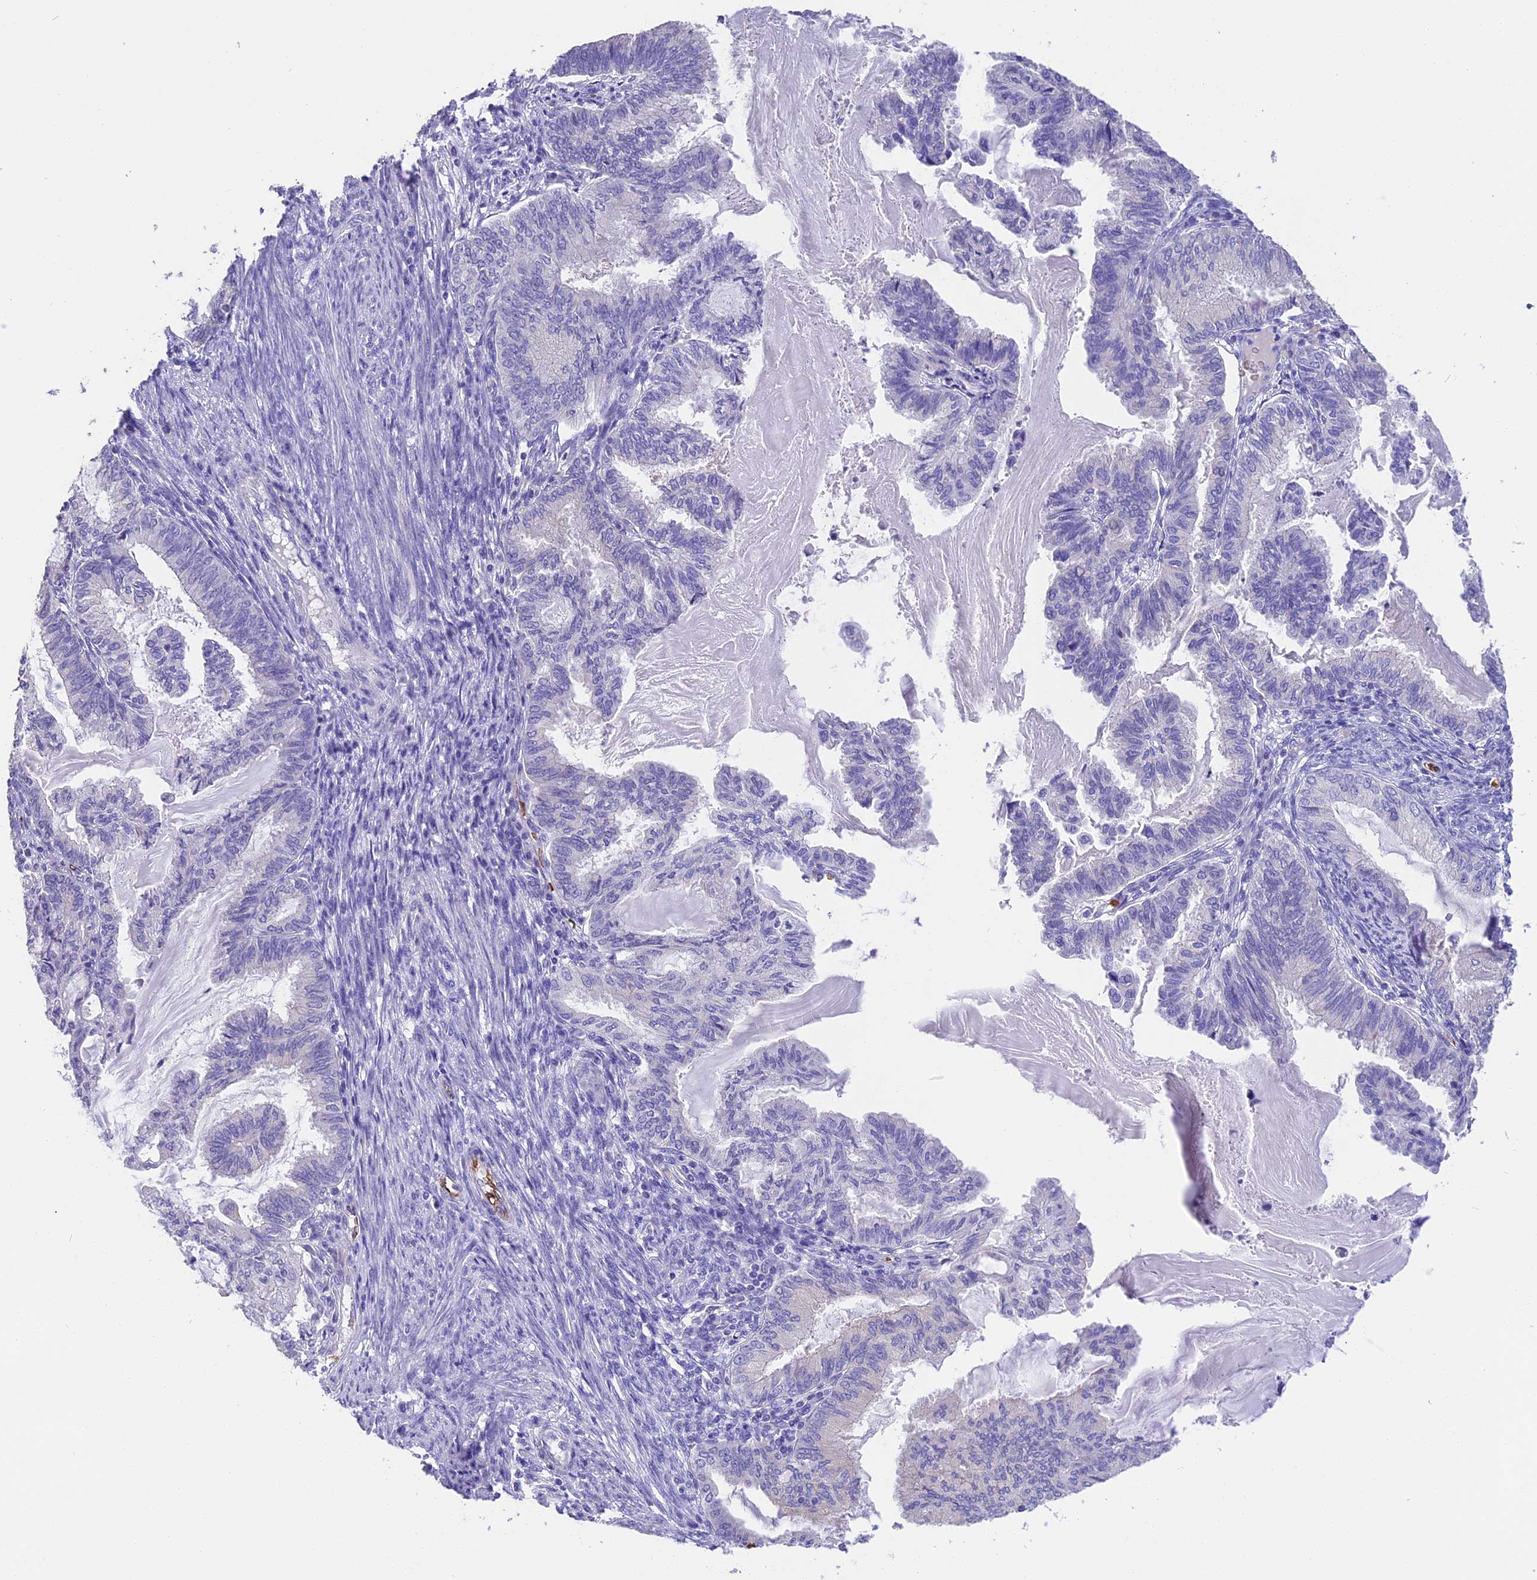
{"staining": {"intensity": "negative", "quantity": "none", "location": "none"}, "tissue": "endometrial cancer", "cell_type": "Tumor cells", "image_type": "cancer", "snomed": [{"axis": "morphology", "description": "Adenocarcinoma, NOS"}, {"axis": "topography", "description": "Endometrium"}], "caption": "Immunohistochemistry of endometrial cancer reveals no positivity in tumor cells.", "gene": "TNNC2", "patient": {"sex": "female", "age": 86}}